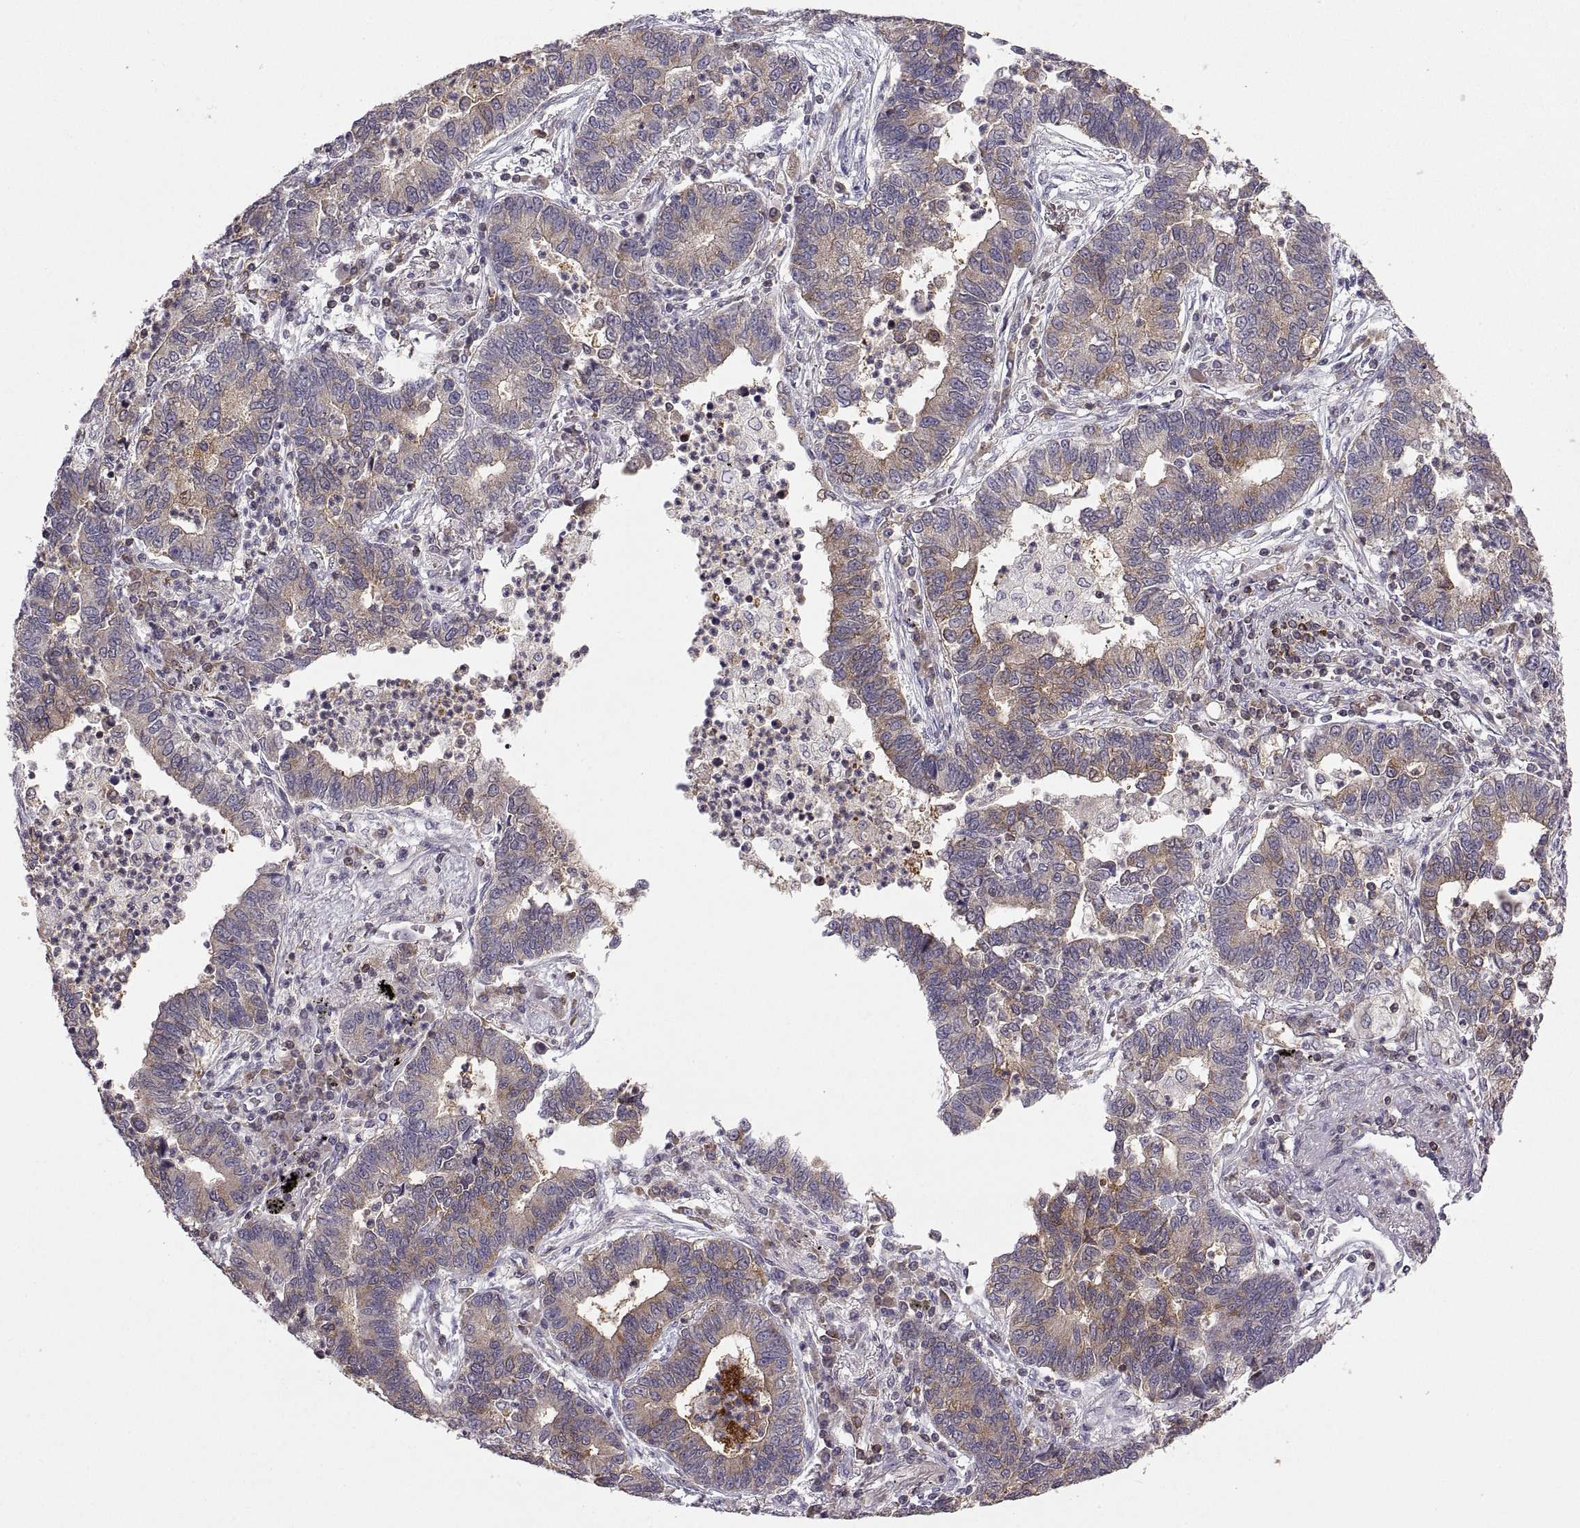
{"staining": {"intensity": "moderate", "quantity": "<25%", "location": "cytoplasmic/membranous"}, "tissue": "lung cancer", "cell_type": "Tumor cells", "image_type": "cancer", "snomed": [{"axis": "morphology", "description": "Adenocarcinoma, NOS"}, {"axis": "topography", "description": "Lung"}], "caption": "IHC of human lung cancer exhibits low levels of moderate cytoplasmic/membranous staining in approximately <25% of tumor cells. Nuclei are stained in blue.", "gene": "EZR", "patient": {"sex": "female", "age": 57}}